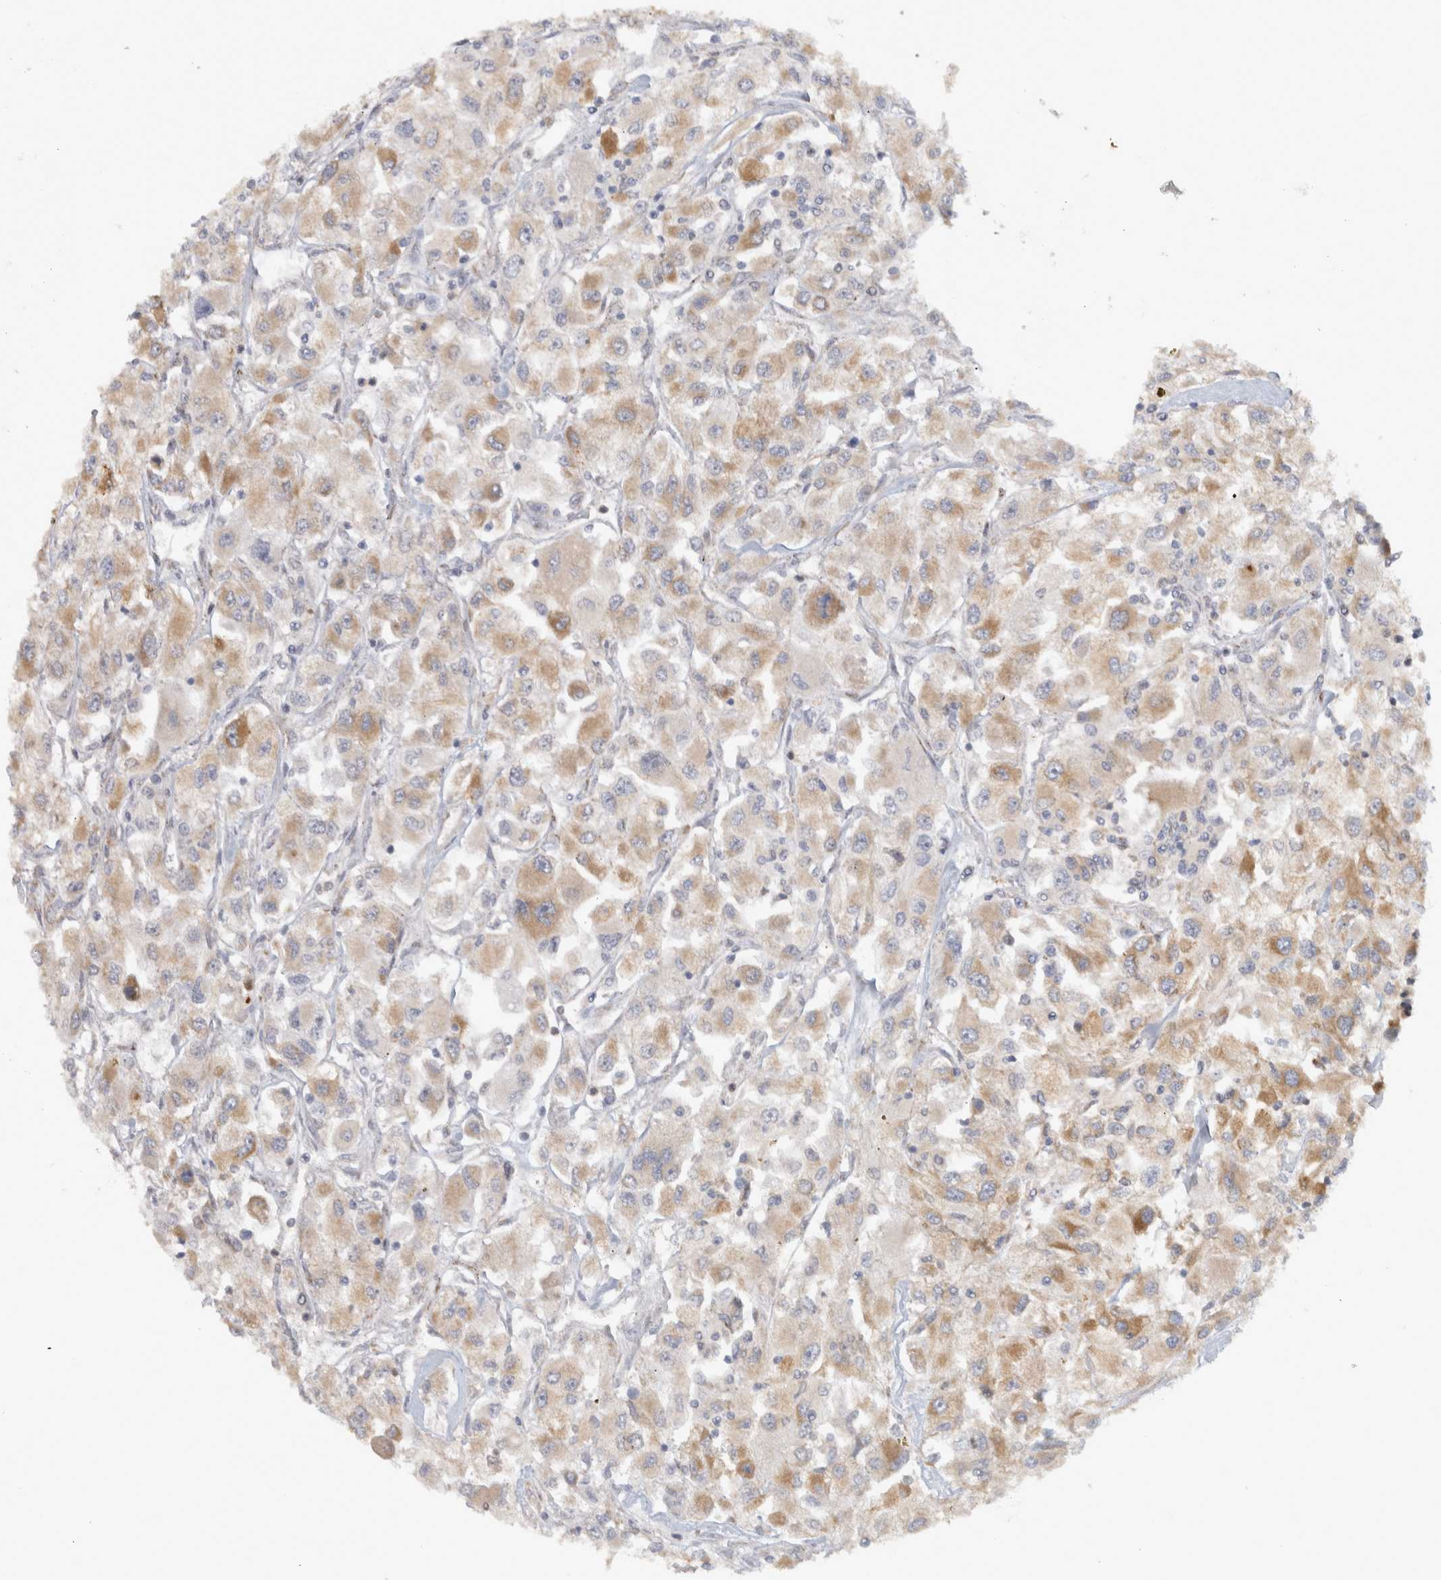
{"staining": {"intensity": "moderate", "quantity": "25%-75%", "location": "cytoplasmic/membranous"}, "tissue": "renal cancer", "cell_type": "Tumor cells", "image_type": "cancer", "snomed": [{"axis": "morphology", "description": "Adenocarcinoma, NOS"}, {"axis": "topography", "description": "Kidney"}], "caption": "Immunohistochemical staining of renal adenocarcinoma shows moderate cytoplasmic/membranous protein expression in approximately 25%-75% of tumor cells.", "gene": "RAB18", "patient": {"sex": "female", "age": 52}}